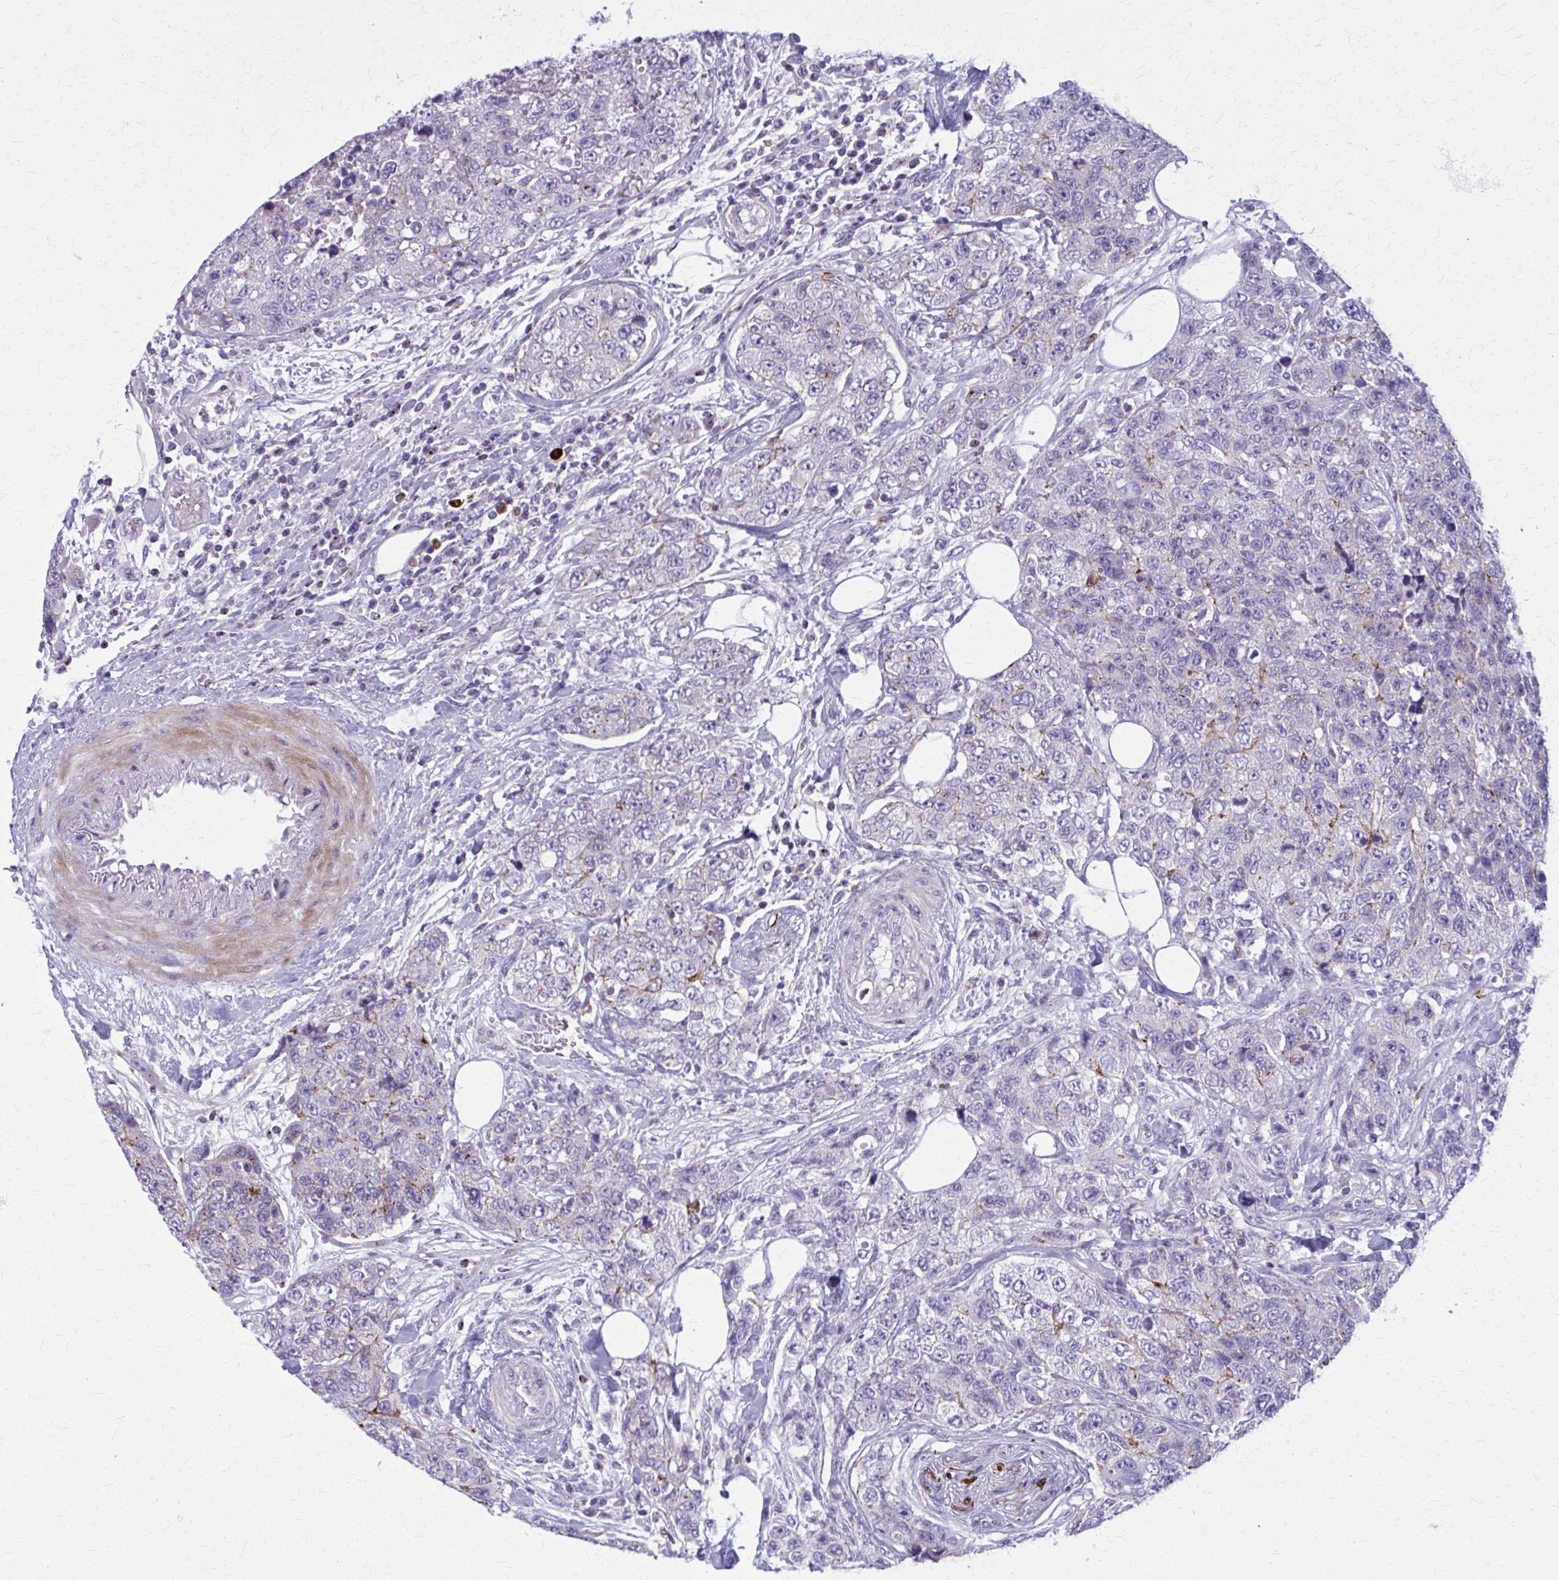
{"staining": {"intensity": "negative", "quantity": "none", "location": "none"}, "tissue": "urothelial cancer", "cell_type": "Tumor cells", "image_type": "cancer", "snomed": [{"axis": "morphology", "description": "Urothelial carcinoma, High grade"}, {"axis": "topography", "description": "Urinary bladder"}], "caption": "An immunohistochemistry (IHC) histopathology image of high-grade urothelial carcinoma is shown. There is no staining in tumor cells of high-grade urothelial carcinoma.", "gene": "PEDS1", "patient": {"sex": "female", "age": 78}}